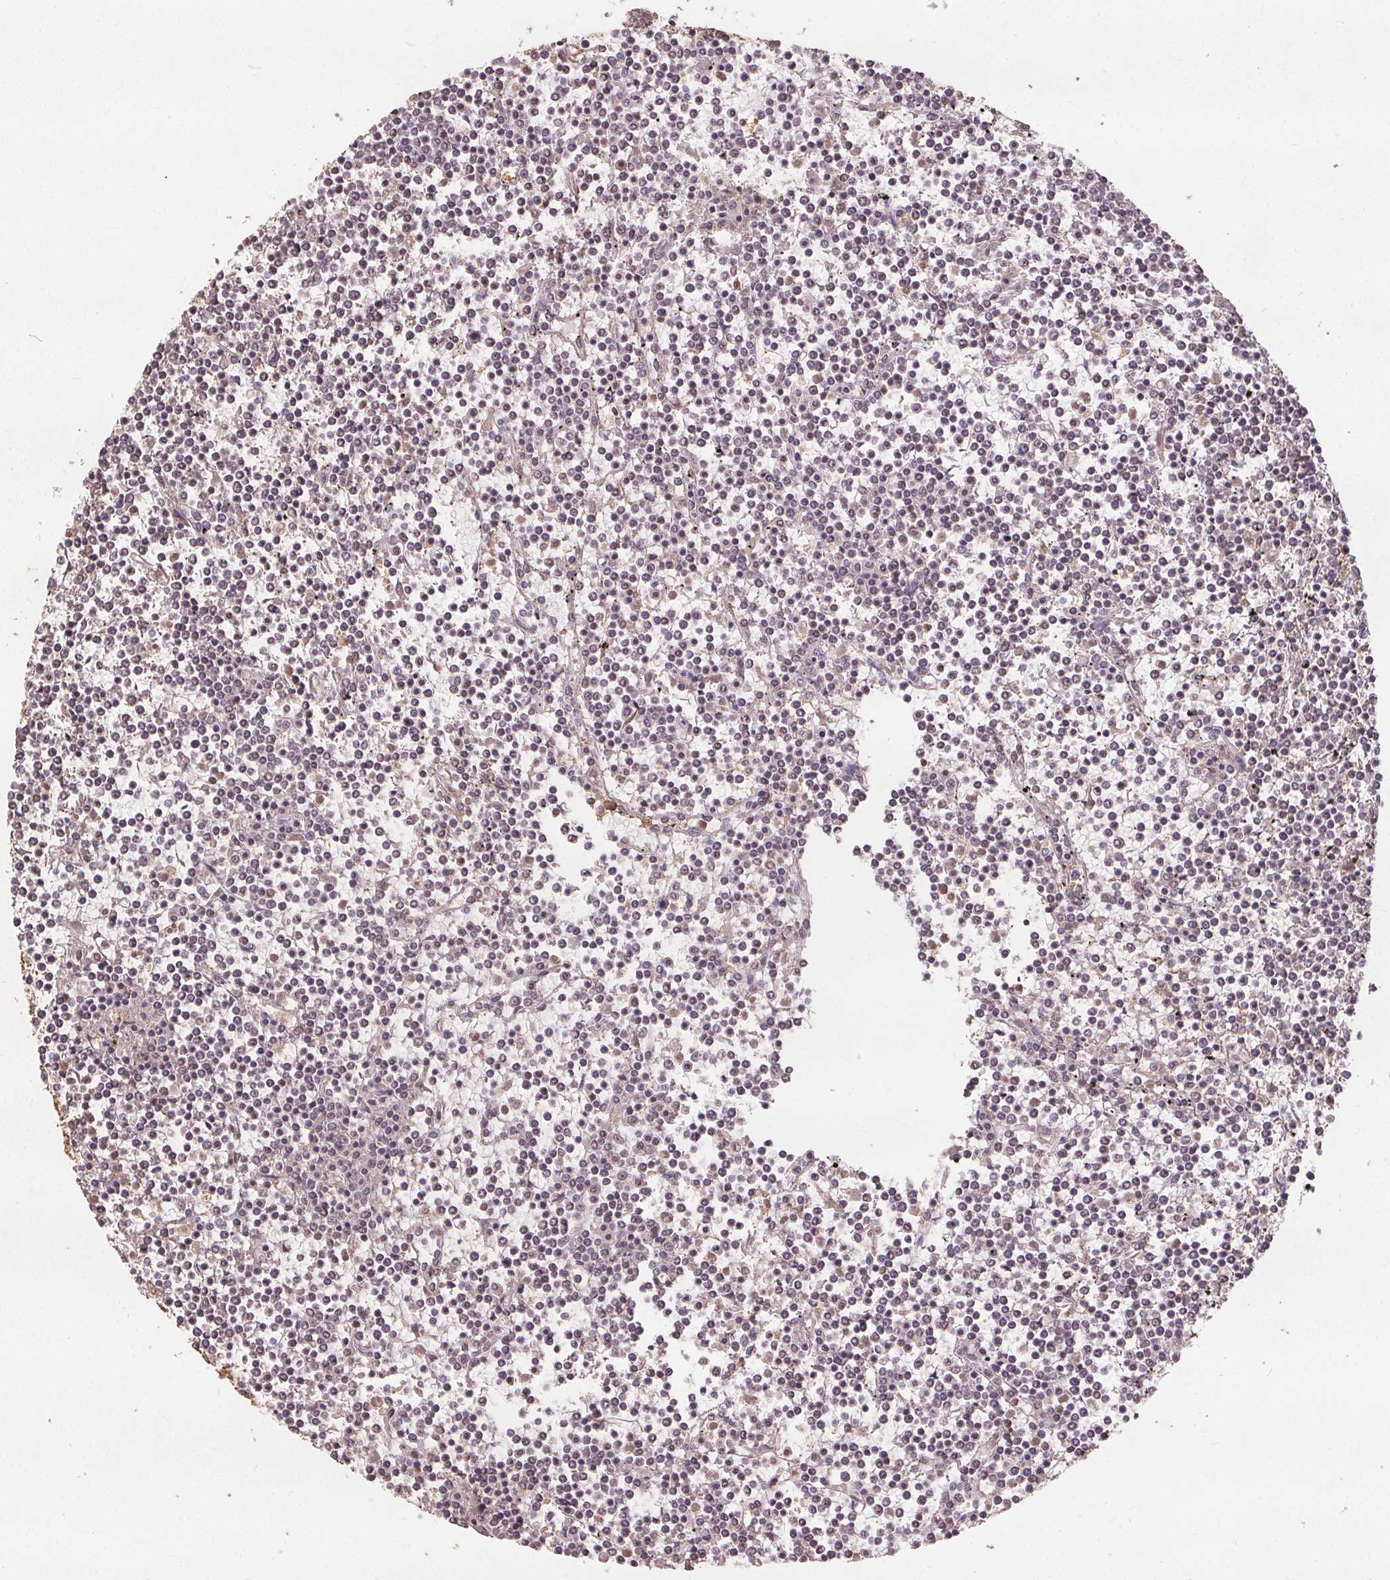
{"staining": {"intensity": "negative", "quantity": "none", "location": "none"}, "tissue": "lymphoma", "cell_type": "Tumor cells", "image_type": "cancer", "snomed": [{"axis": "morphology", "description": "Malignant lymphoma, non-Hodgkin's type, Low grade"}, {"axis": "topography", "description": "Spleen"}], "caption": "Immunohistochemistry (IHC) histopathology image of neoplastic tissue: low-grade malignant lymphoma, non-Hodgkin's type stained with DAB shows no significant protein expression in tumor cells.", "gene": "DSG3", "patient": {"sex": "female", "age": 19}}